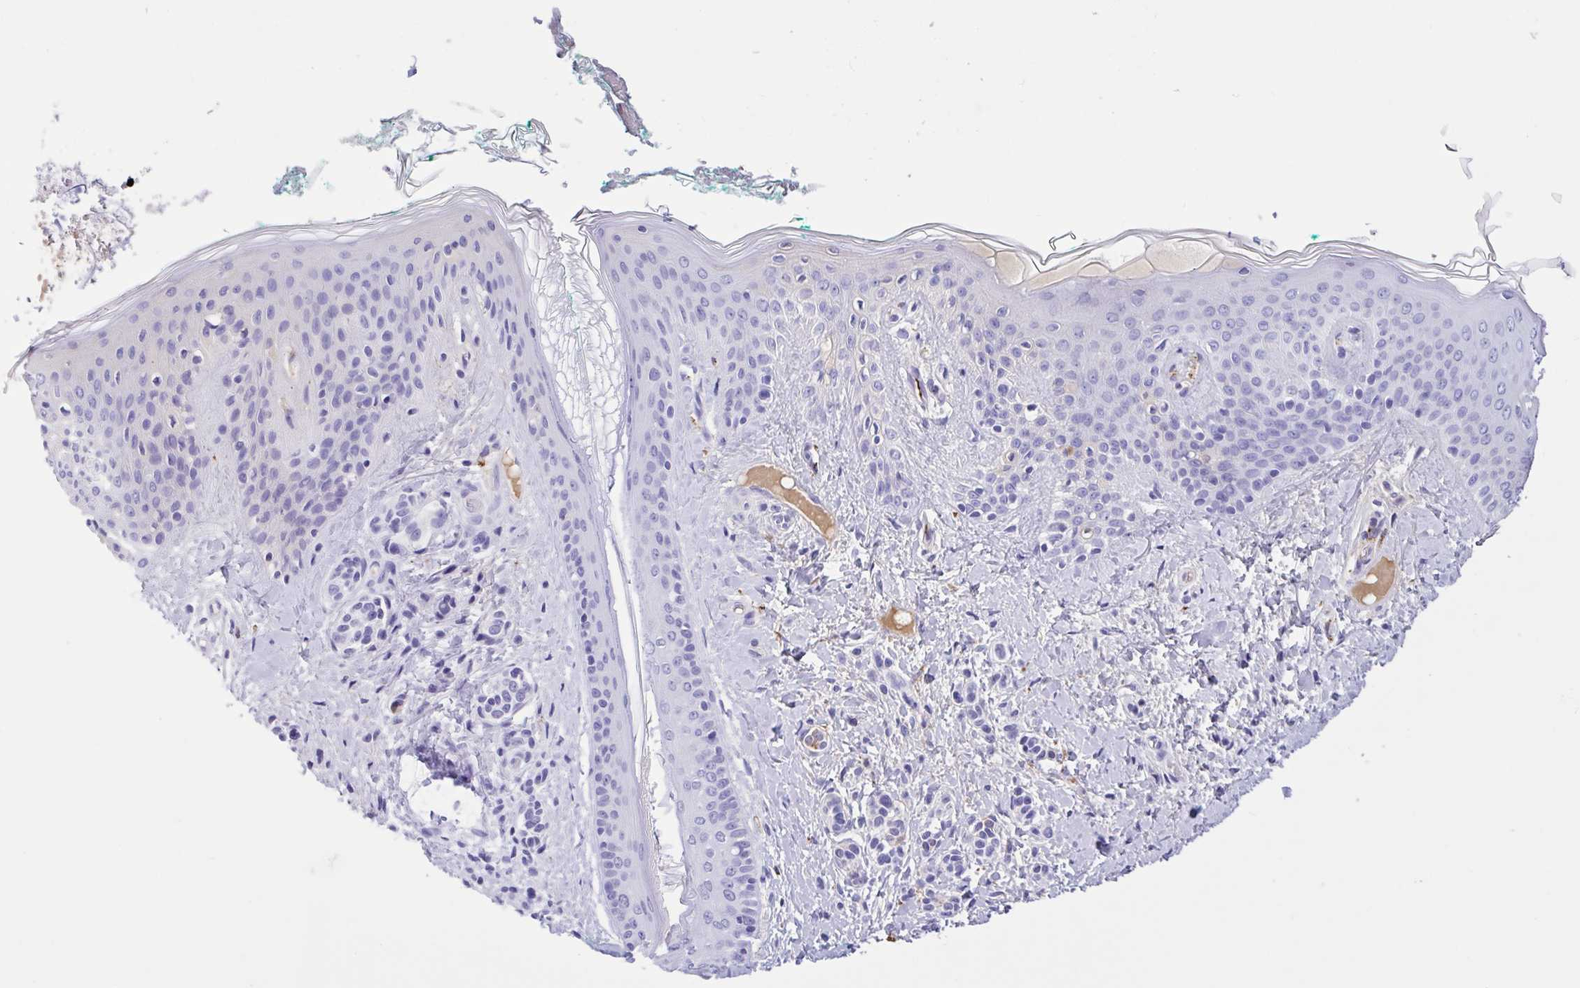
{"staining": {"intensity": "negative", "quantity": "none", "location": "none"}, "tissue": "skin", "cell_type": "Fibroblasts", "image_type": "normal", "snomed": [{"axis": "morphology", "description": "Normal tissue, NOS"}, {"axis": "topography", "description": "Skin"}], "caption": "An immunohistochemistry histopathology image of normal skin is shown. There is no staining in fibroblasts of skin. The staining is performed using DAB brown chromogen with nuclei counter-stained in using hematoxylin.", "gene": "LARGE2", "patient": {"sex": "male", "age": 16}}